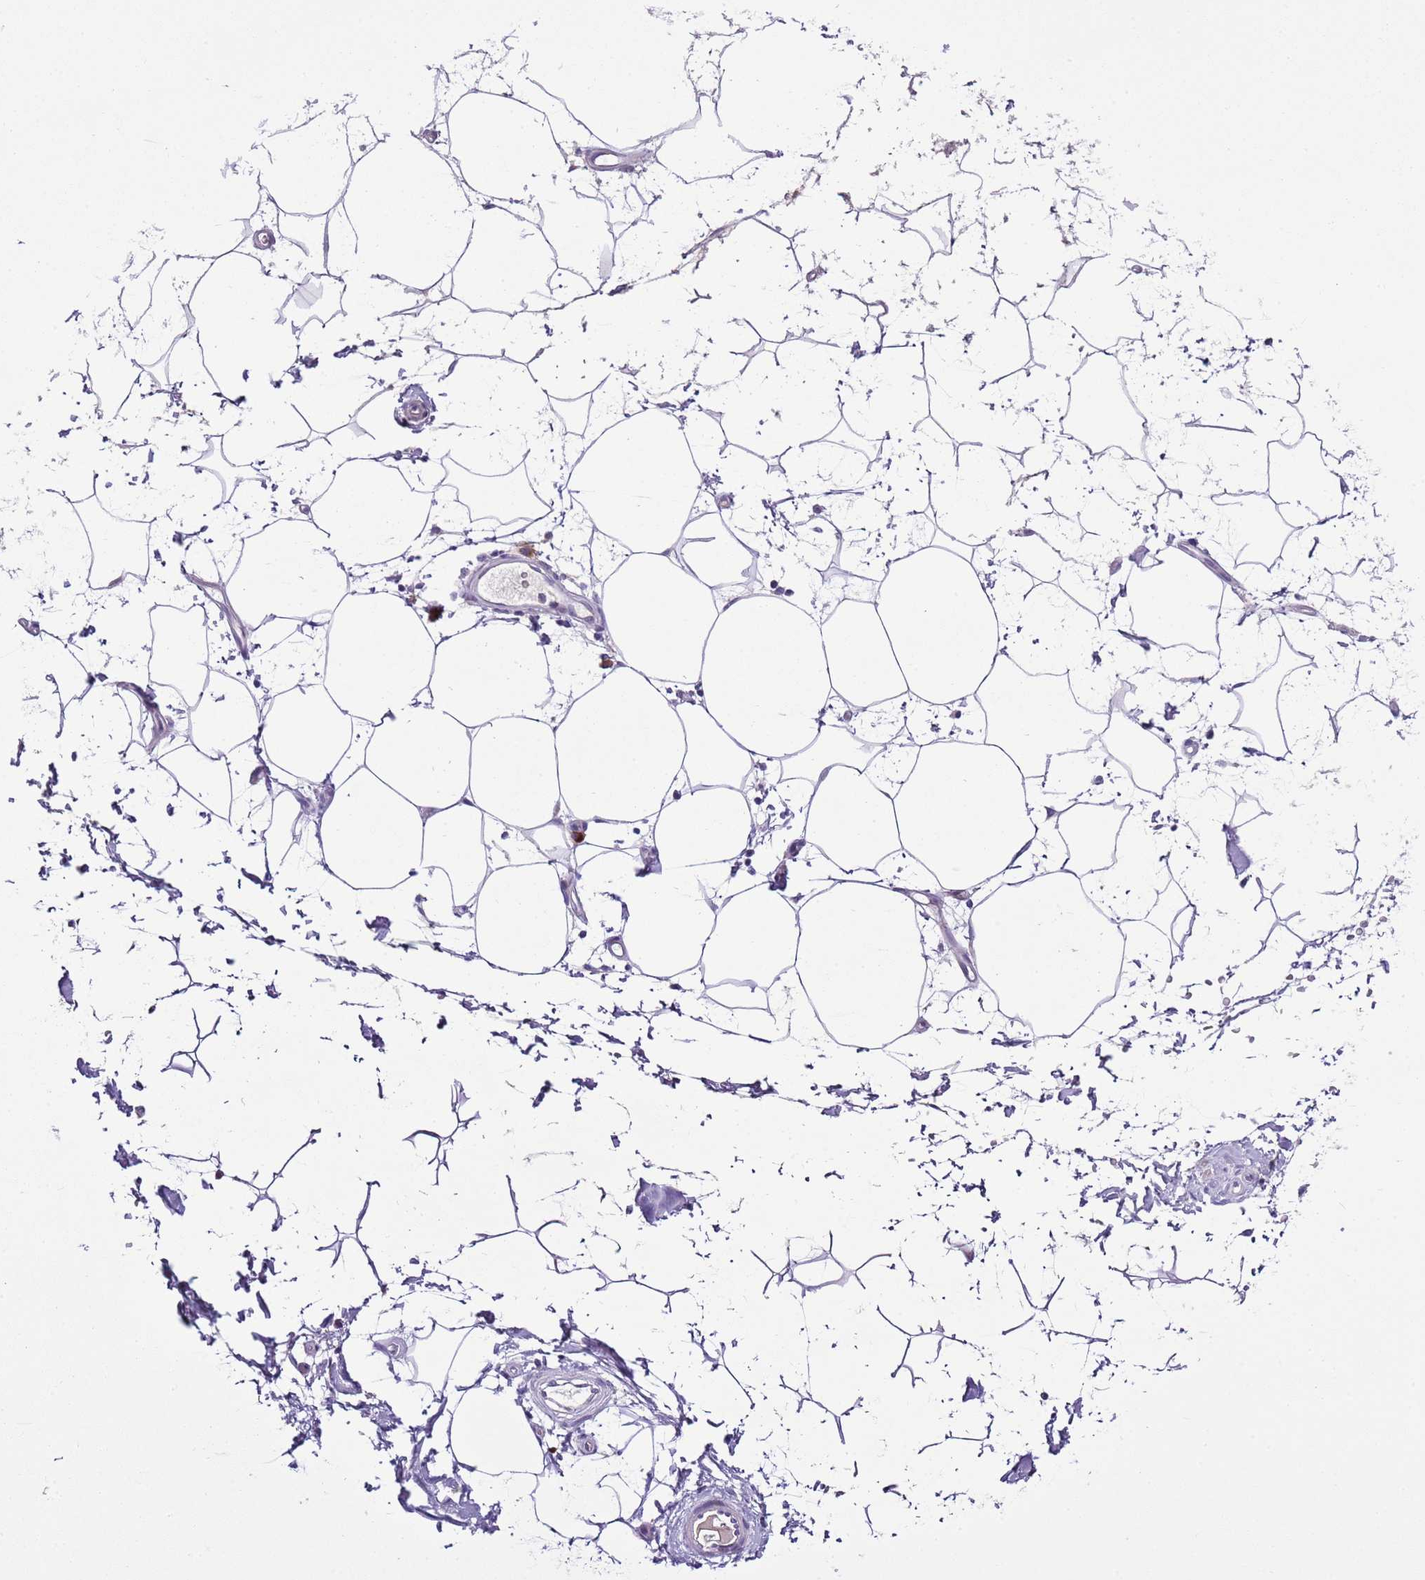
{"staining": {"intensity": "negative", "quantity": "none", "location": "none"}, "tissue": "adipose tissue", "cell_type": "Adipocytes", "image_type": "normal", "snomed": [{"axis": "morphology", "description": "Normal tissue, NOS"}, {"axis": "topography", "description": "Soft tissue"}, {"axis": "topography", "description": "Adipose tissue"}, {"axis": "topography", "description": "Vascular tissue"}, {"axis": "topography", "description": "Peripheral nerve tissue"}], "caption": "An image of human adipose tissue is negative for staining in adipocytes. (DAB immunohistochemistry (IHC) visualized using brightfield microscopy, high magnification).", "gene": "CLEC2A", "patient": {"sex": "male", "age": 74}}